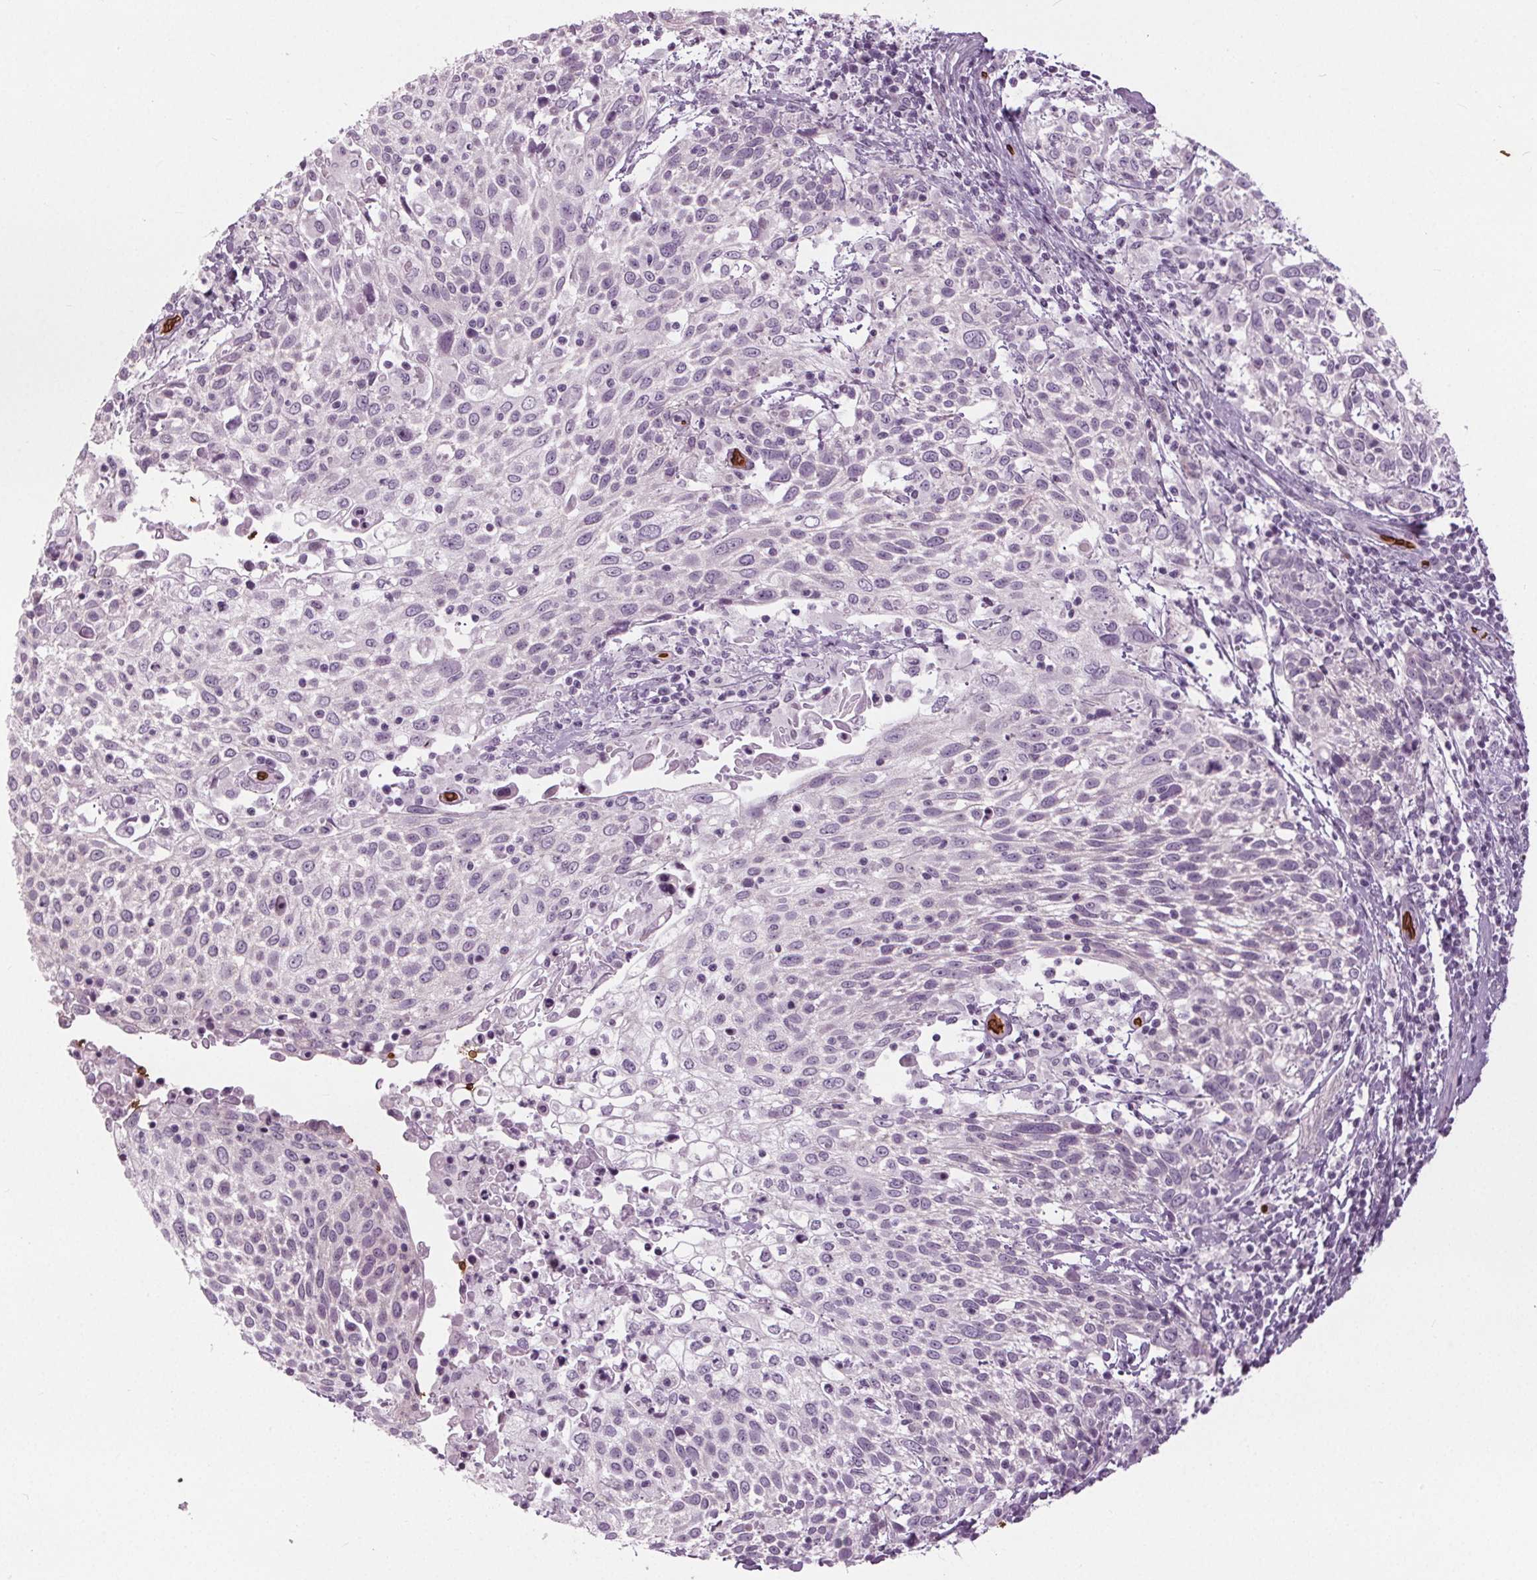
{"staining": {"intensity": "negative", "quantity": "none", "location": "none"}, "tissue": "cervical cancer", "cell_type": "Tumor cells", "image_type": "cancer", "snomed": [{"axis": "morphology", "description": "Squamous cell carcinoma, NOS"}, {"axis": "topography", "description": "Cervix"}], "caption": "Human cervical cancer stained for a protein using immunohistochemistry exhibits no staining in tumor cells.", "gene": "SLC4A1", "patient": {"sex": "female", "age": 61}}